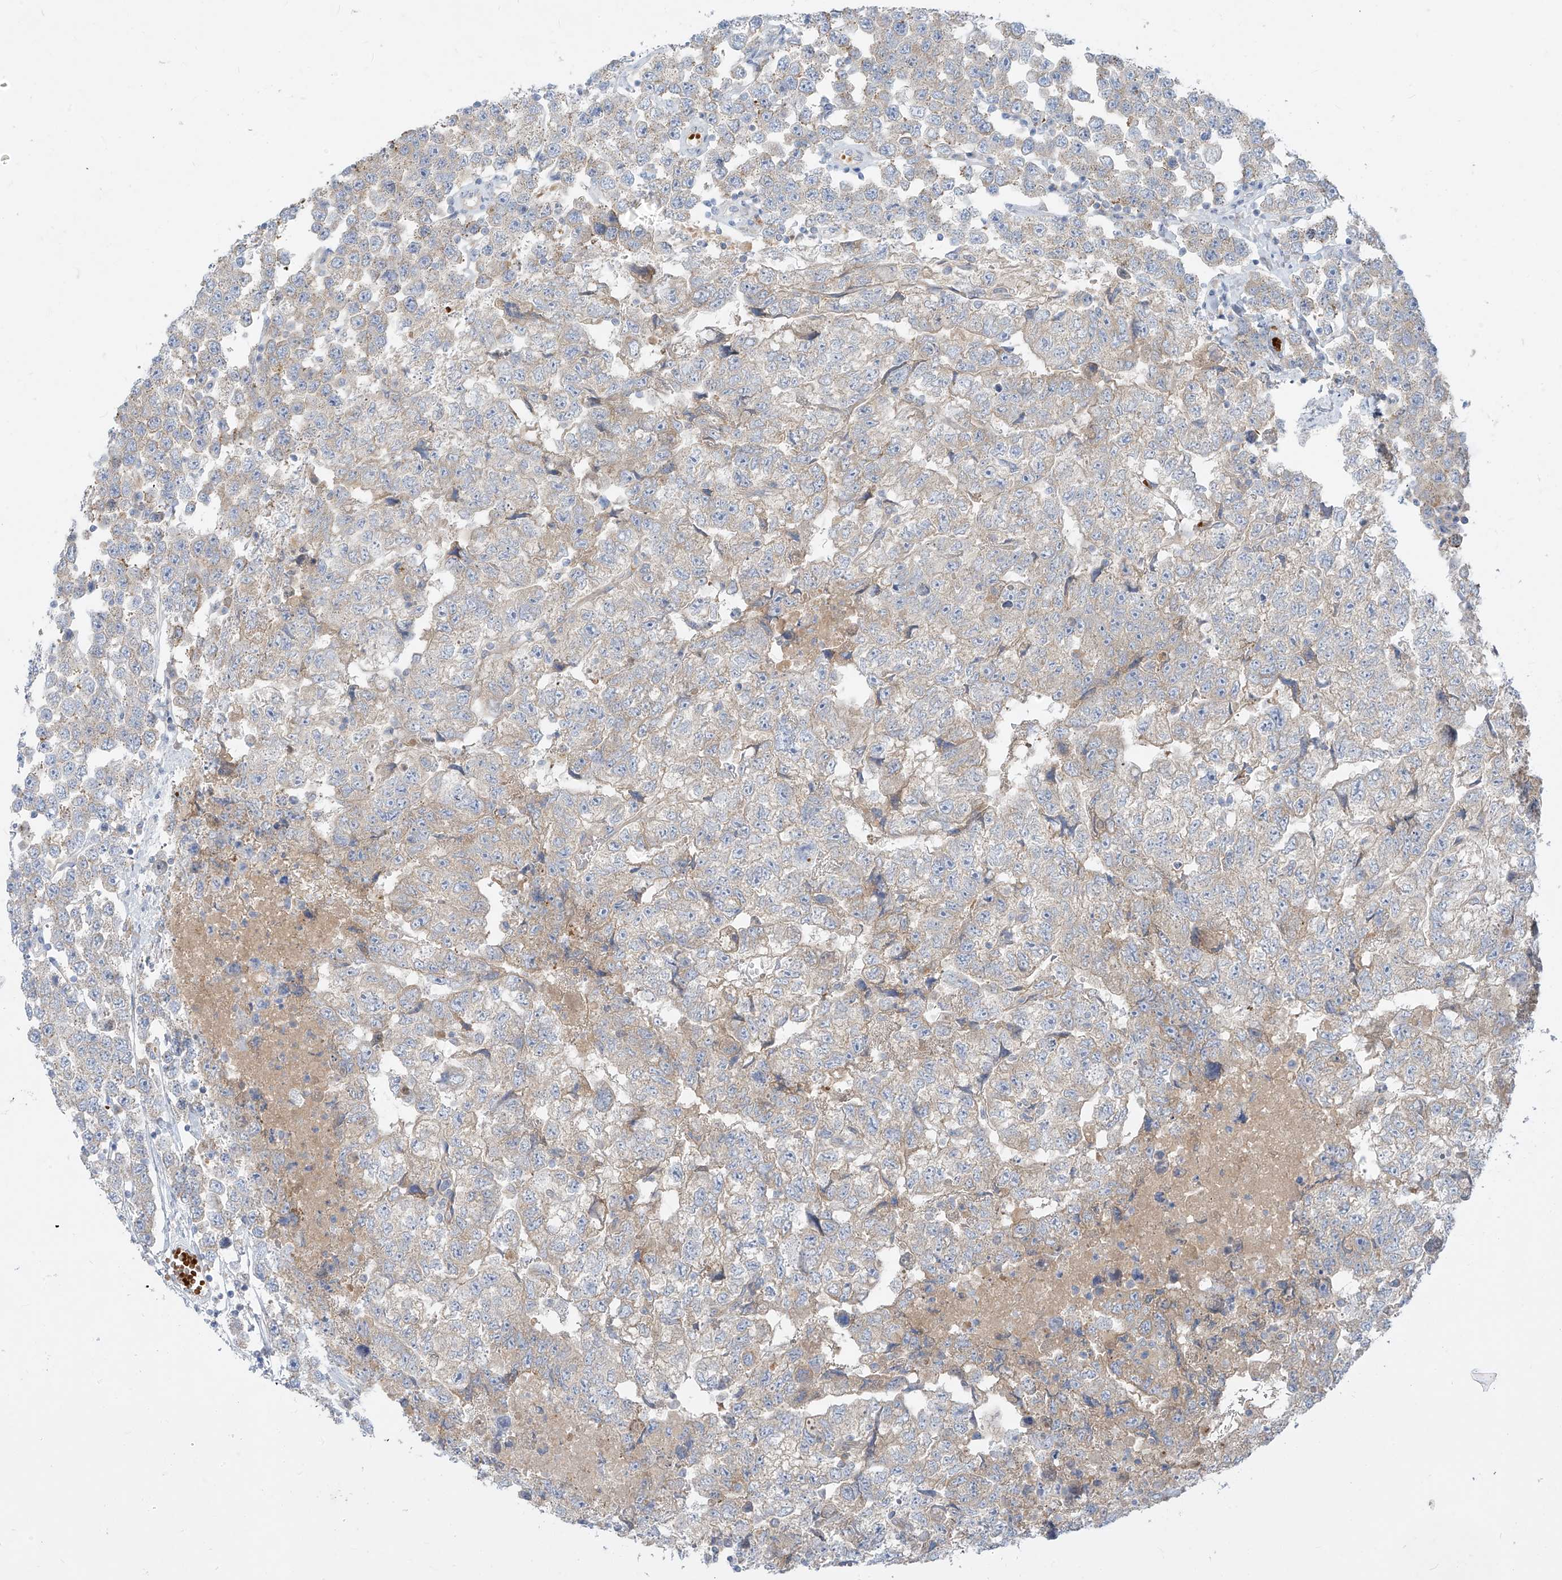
{"staining": {"intensity": "weak", "quantity": "25%-75%", "location": "cytoplasmic/membranous"}, "tissue": "testis cancer", "cell_type": "Tumor cells", "image_type": "cancer", "snomed": [{"axis": "morphology", "description": "Carcinoma, Embryonal, NOS"}, {"axis": "topography", "description": "Testis"}], "caption": "Tumor cells show weak cytoplasmic/membranous staining in about 25%-75% of cells in testis cancer (embryonal carcinoma). Immunohistochemistry (ihc) stains the protein of interest in brown and the nuclei are stained blue.", "gene": "DGKQ", "patient": {"sex": "male", "age": 36}}